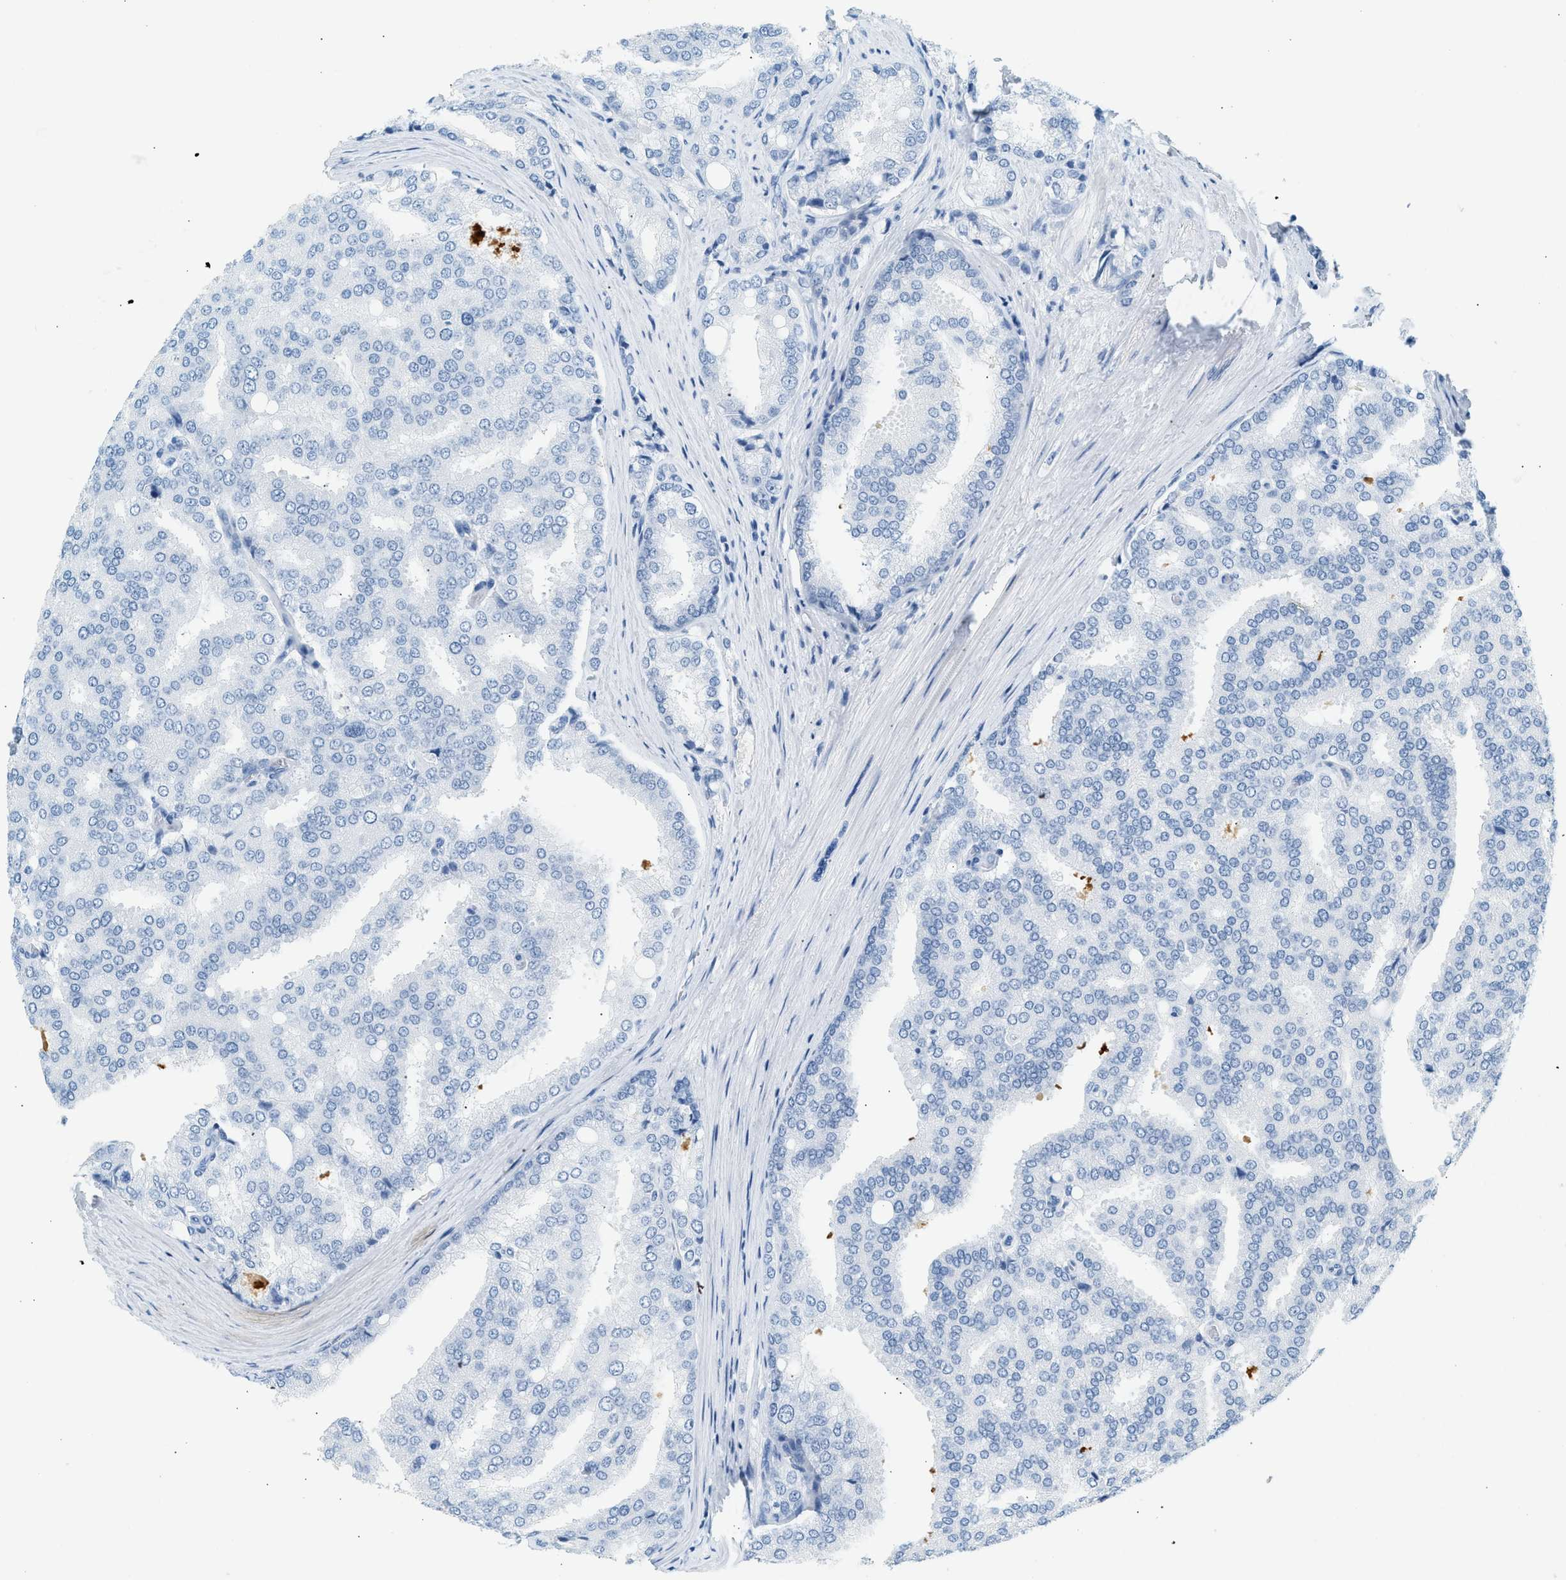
{"staining": {"intensity": "negative", "quantity": "none", "location": "none"}, "tissue": "prostate cancer", "cell_type": "Tumor cells", "image_type": "cancer", "snomed": [{"axis": "morphology", "description": "Adenocarcinoma, High grade"}, {"axis": "topography", "description": "Prostate"}], "caption": "A high-resolution image shows immunohistochemistry staining of high-grade adenocarcinoma (prostate), which demonstrates no significant expression in tumor cells. (Immunohistochemistry (ihc), brightfield microscopy, high magnification).", "gene": "HHATL", "patient": {"sex": "male", "age": 50}}